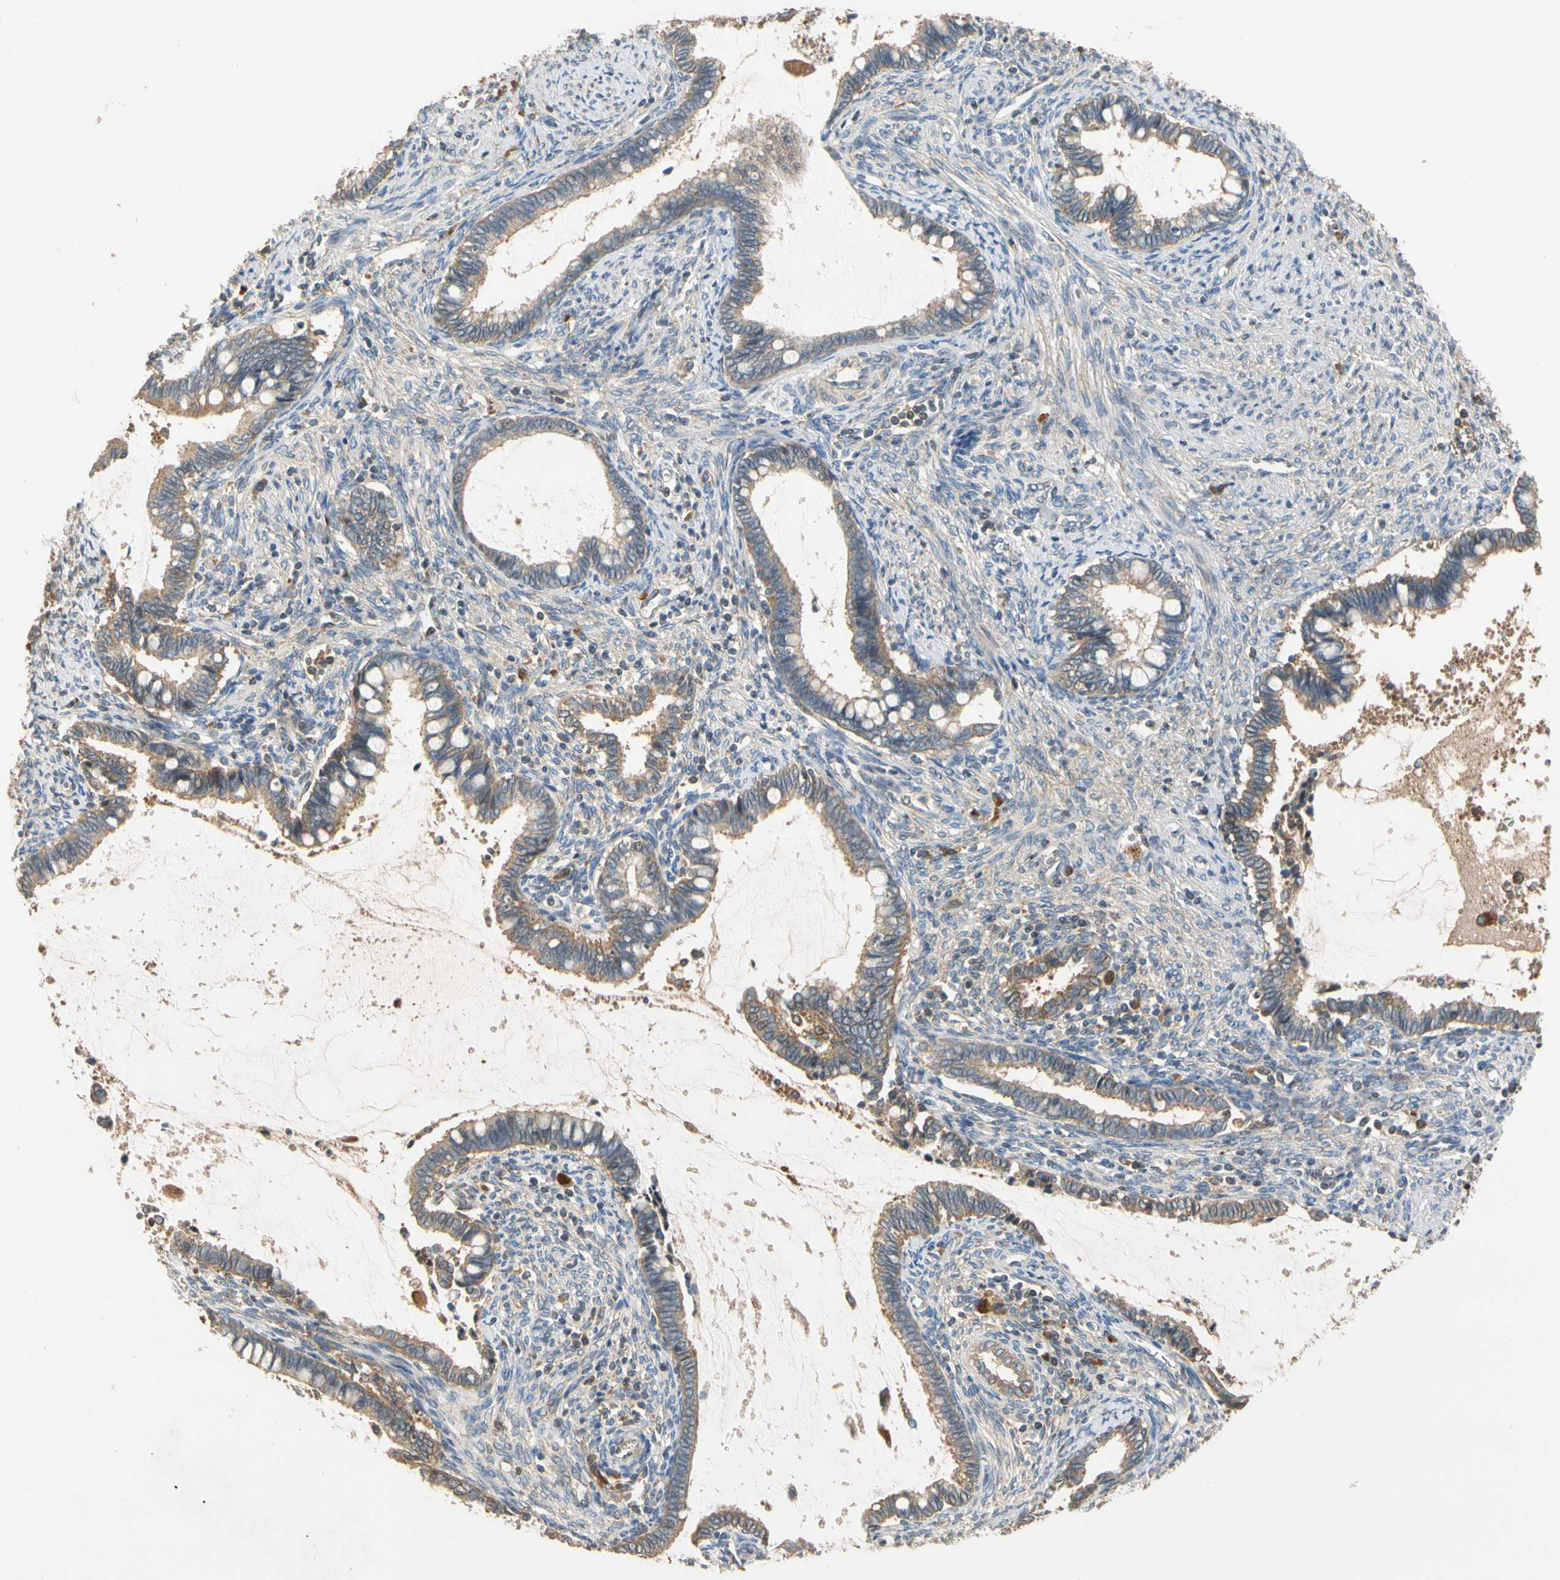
{"staining": {"intensity": "moderate", "quantity": "25%-75%", "location": "cytoplasmic/membranous"}, "tissue": "cervical cancer", "cell_type": "Tumor cells", "image_type": "cancer", "snomed": [{"axis": "morphology", "description": "Adenocarcinoma, NOS"}, {"axis": "topography", "description": "Cervix"}], "caption": "Immunohistochemistry image of human cervical cancer stained for a protein (brown), which exhibits medium levels of moderate cytoplasmic/membranous expression in approximately 25%-75% of tumor cells.", "gene": "USP46", "patient": {"sex": "female", "age": 44}}